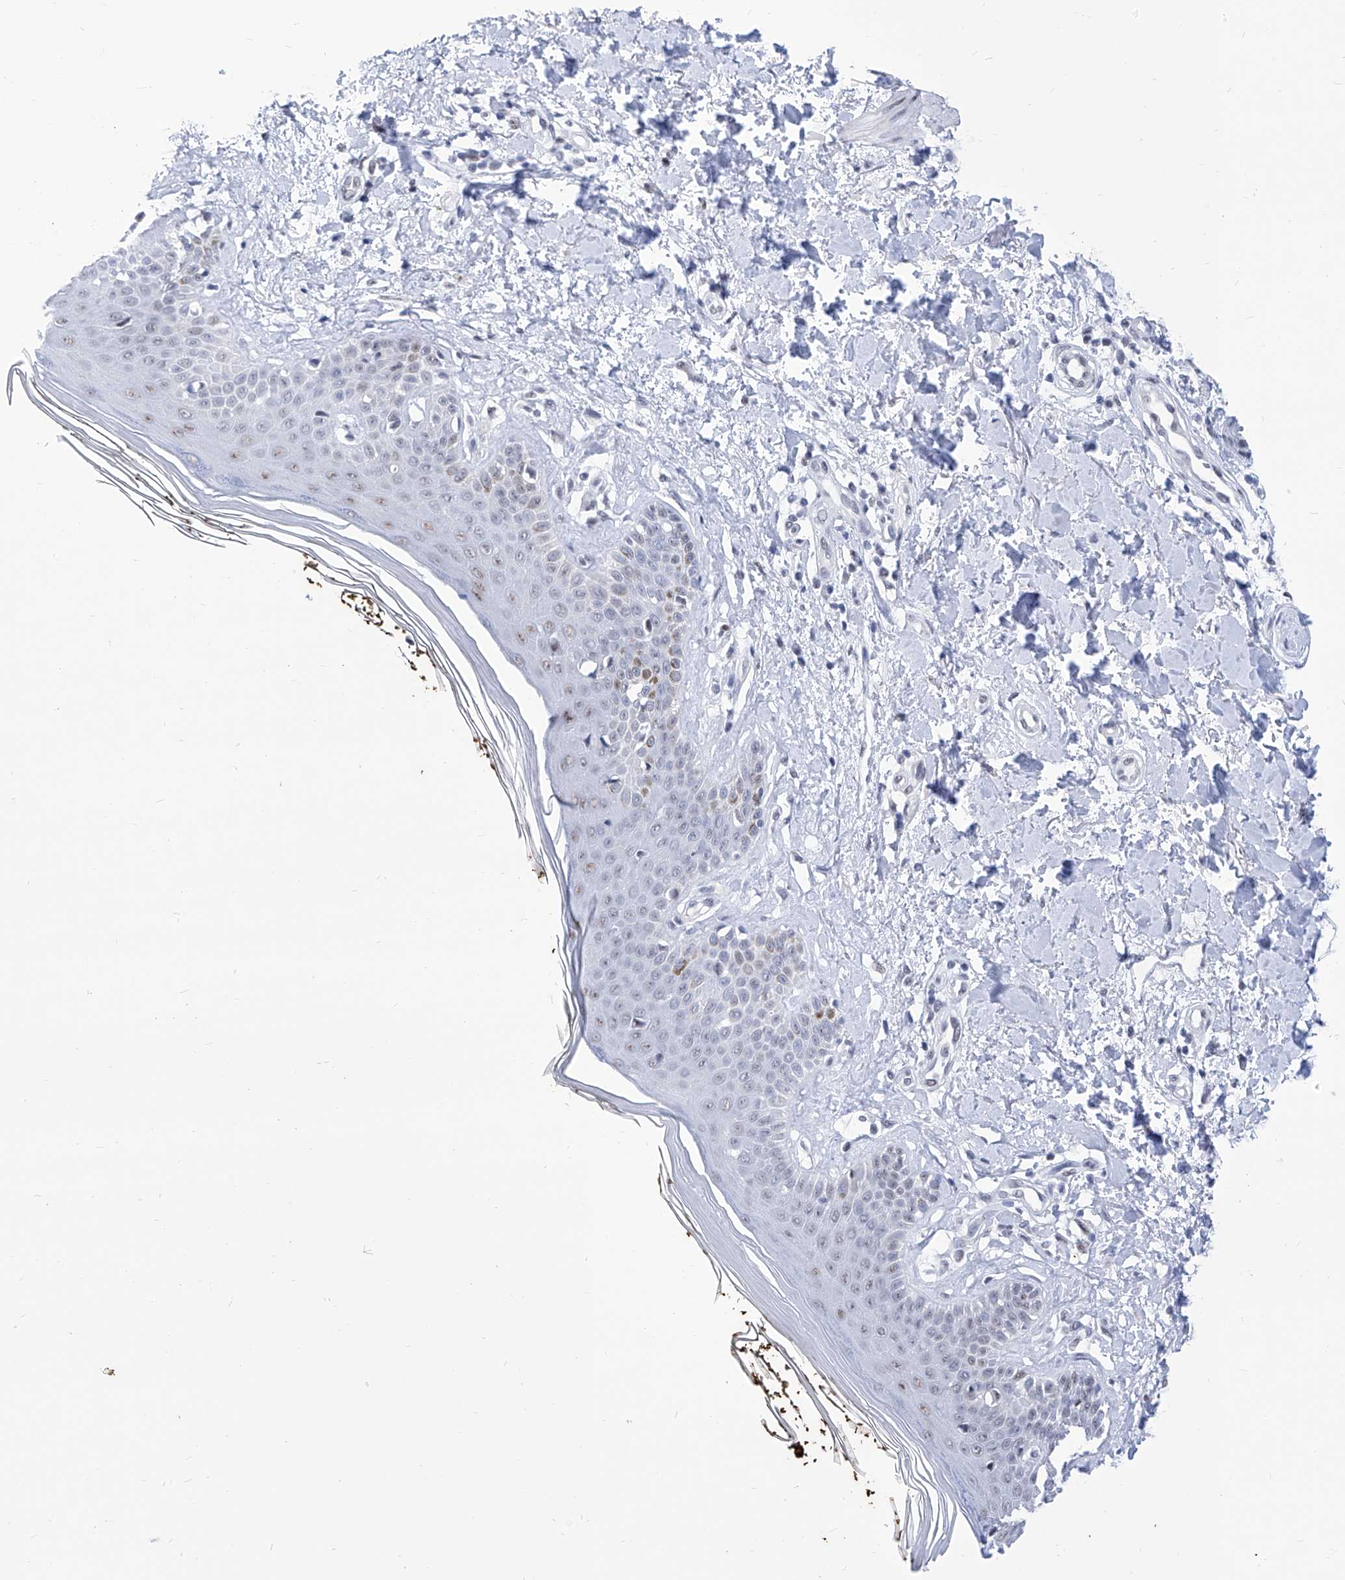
{"staining": {"intensity": "negative", "quantity": "none", "location": "none"}, "tissue": "skin", "cell_type": "Fibroblasts", "image_type": "normal", "snomed": [{"axis": "morphology", "description": "Normal tissue, NOS"}, {"axis": "topography", "description": "Skin"}], "caption": "Fibroblasts show no significant staining in normal skin.", "gene": "SART1", "patient": {"sex": "female", "age": 64}}